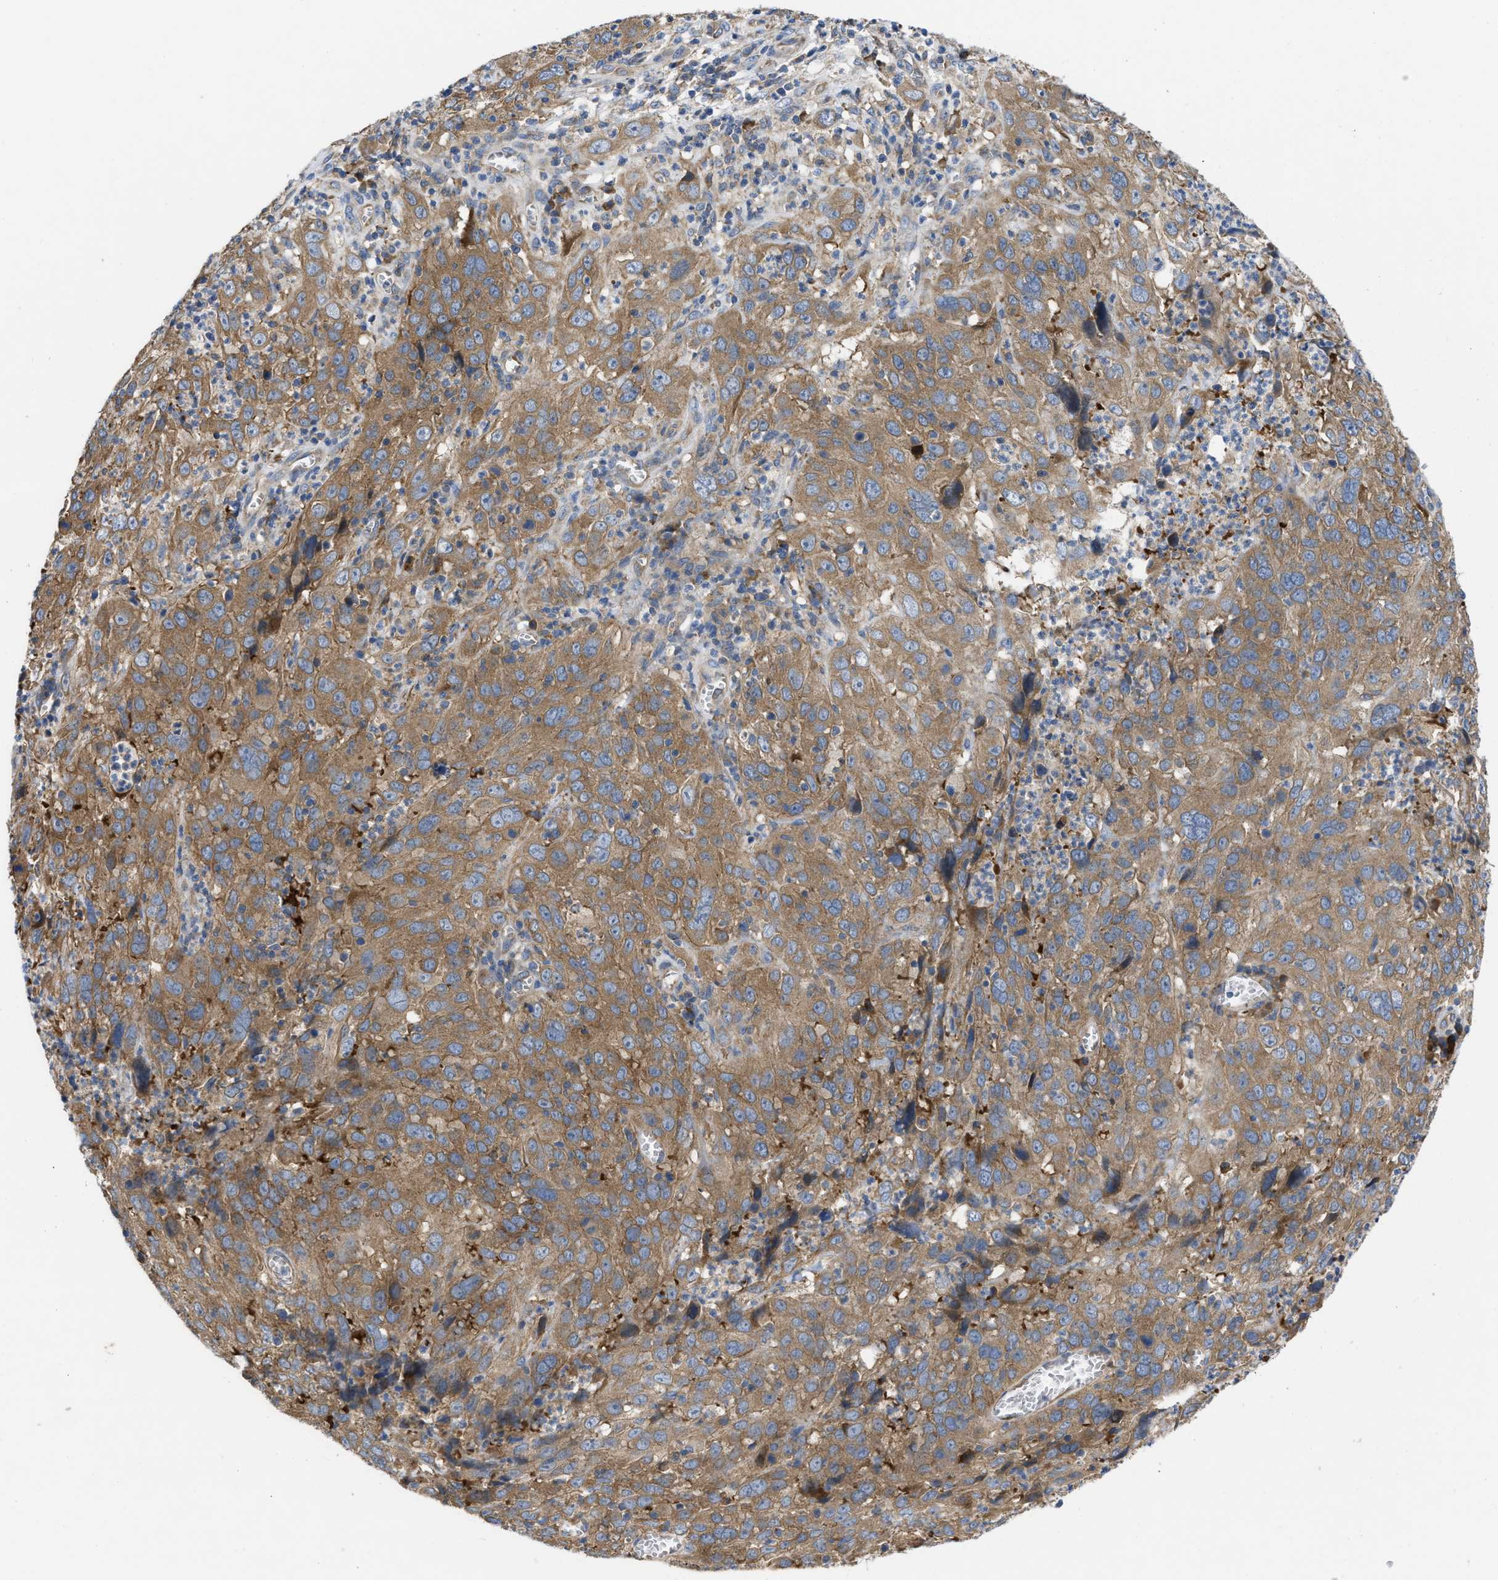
{"staining": {"intensity": "moderate", "quantity": ">75%", "location": "cytoplasmic/membranous"}, "tissue": "cervical cancer", "cell_type": "Tumor cells", "image_type": "cancer", "snomed": [{"axis": "morphology", "description": "Squamous cell carcinoma, NOS"}, {"axis": "topography", "description": "Cervix"}], "caption": "IHC (DAB (3,3'-diaminobenzidine)) staining of human cervical squamous cell carcinoma demonstrates moderate cytoplasmic/membranous protein expression in approximately >75% of tumor cells. Nuclei are stained in blue.", "gene": "TMEM131", "patient": {"sex": "female", "age": 32}}